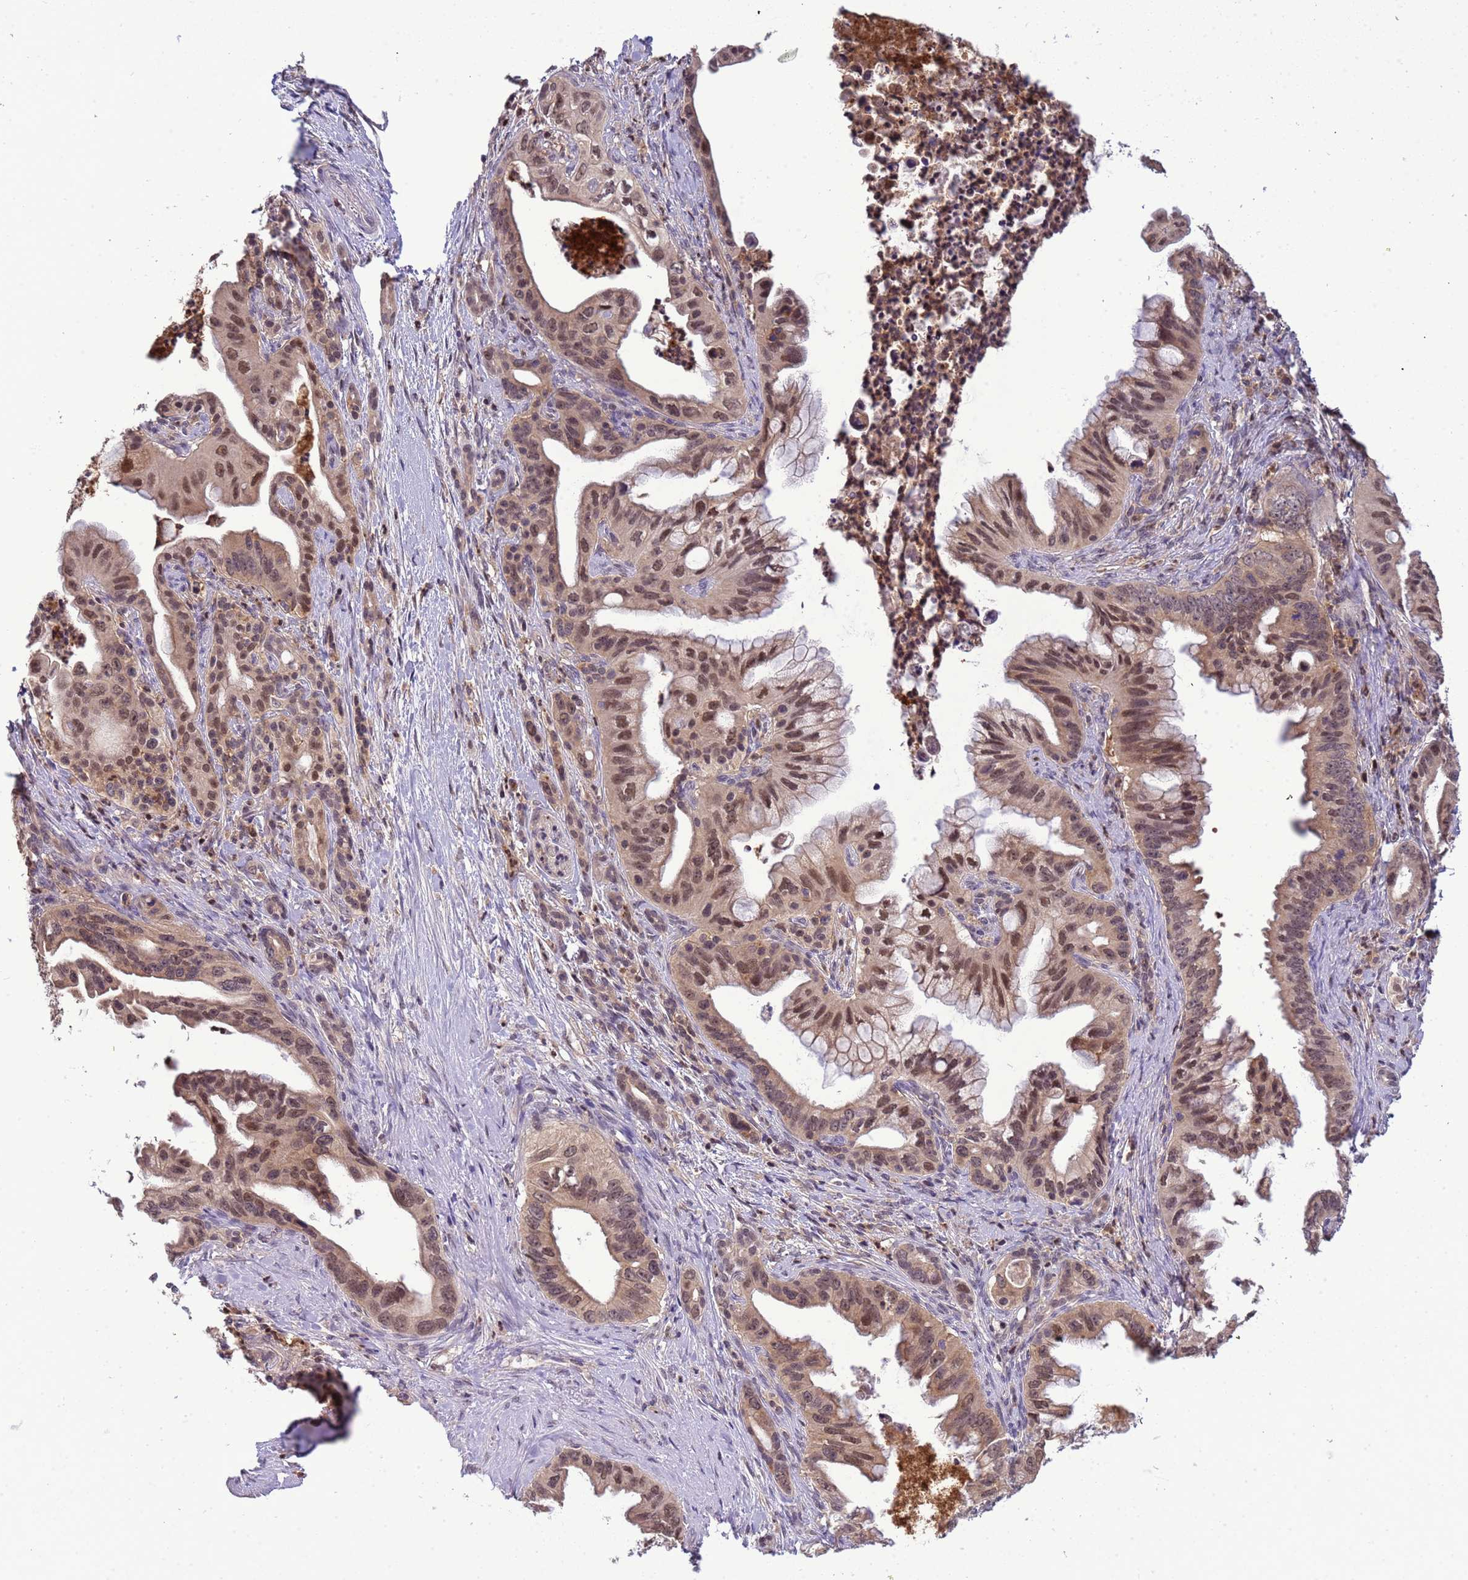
{"staining": {"intensity": "moderate", "quantity": ">75%", "location": "nuclear"}, "tissue": "pancreatic cancer", "cell_type": "Tumor cells", "image_type": "cancer", "snomed": [{"axis": "morphology", "description": "Adenocarcinoma, NOS"}, {"axis": "topography", "description": "Pancreas"}], "caption": "Protein staining of adenocarcinoma (pancreatic) tissue displays moderate nuclear expression in approximately >75% of tumor cells.", "gene": "CD53", "patient": {"sex": "male", "age": 58}}